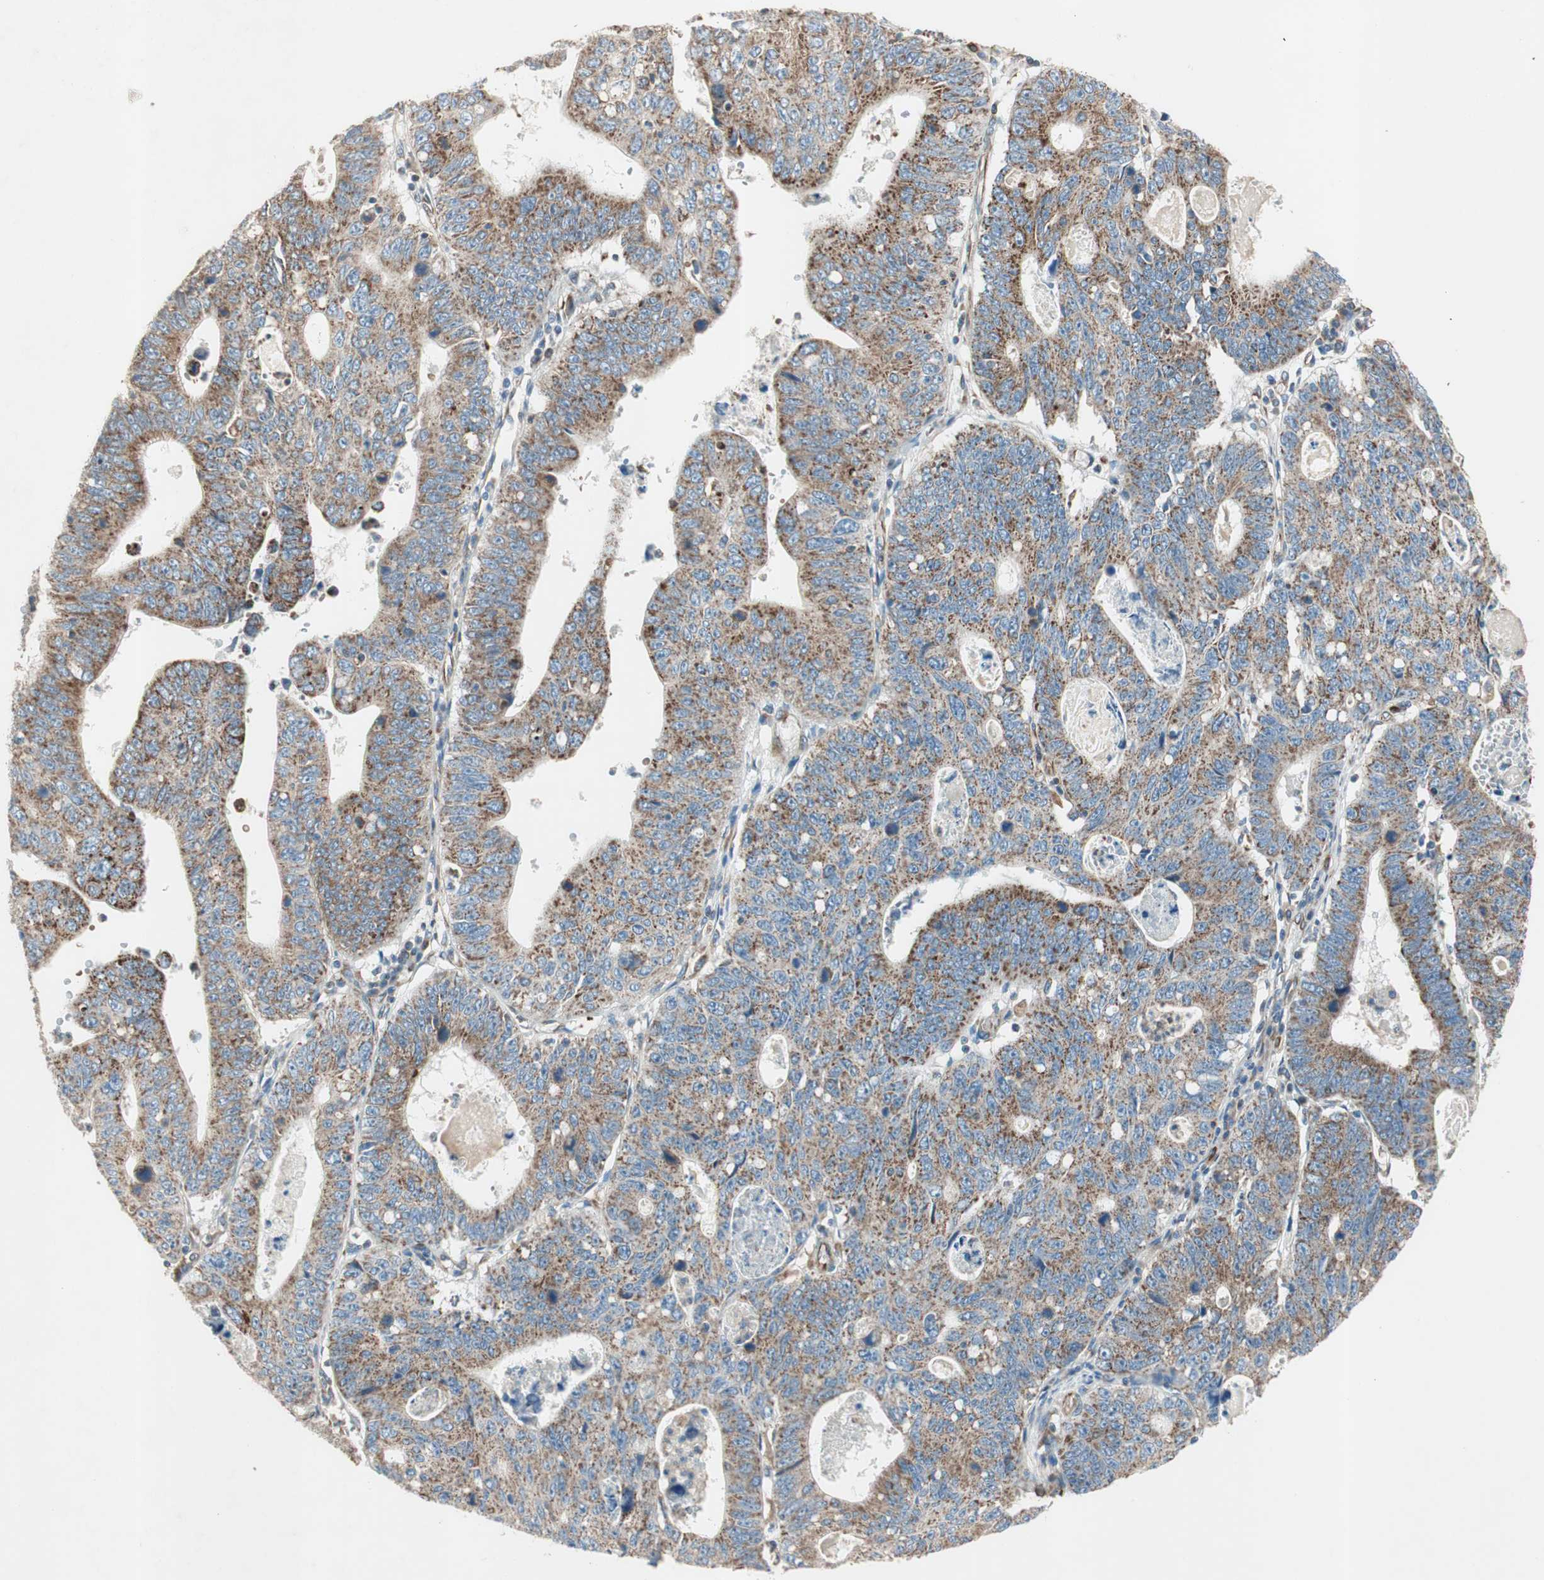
{"staining": {"intensity": "moderate", "quantity": "25%-75%", "location": "cytoplasmic/membranous"}, "tissue": "stomach cancer", "cell_type": "Tumor cells", "image_type": "cancer", "snomed": [{"axis": "morphology", "description": "Adenocarcinoma, NOS"}, {"axis": "topography", "description": "Stomach"}], "caption": "High-power microscopy captured an IHC image of stomach cancer (adenocarcinoma), revealing moderate cytoplasmic/membranous expression in approximately 25%-75% of tumor cells.", "gene": "SRCIN1", "patient": {"sex": "male", "age": 59}}